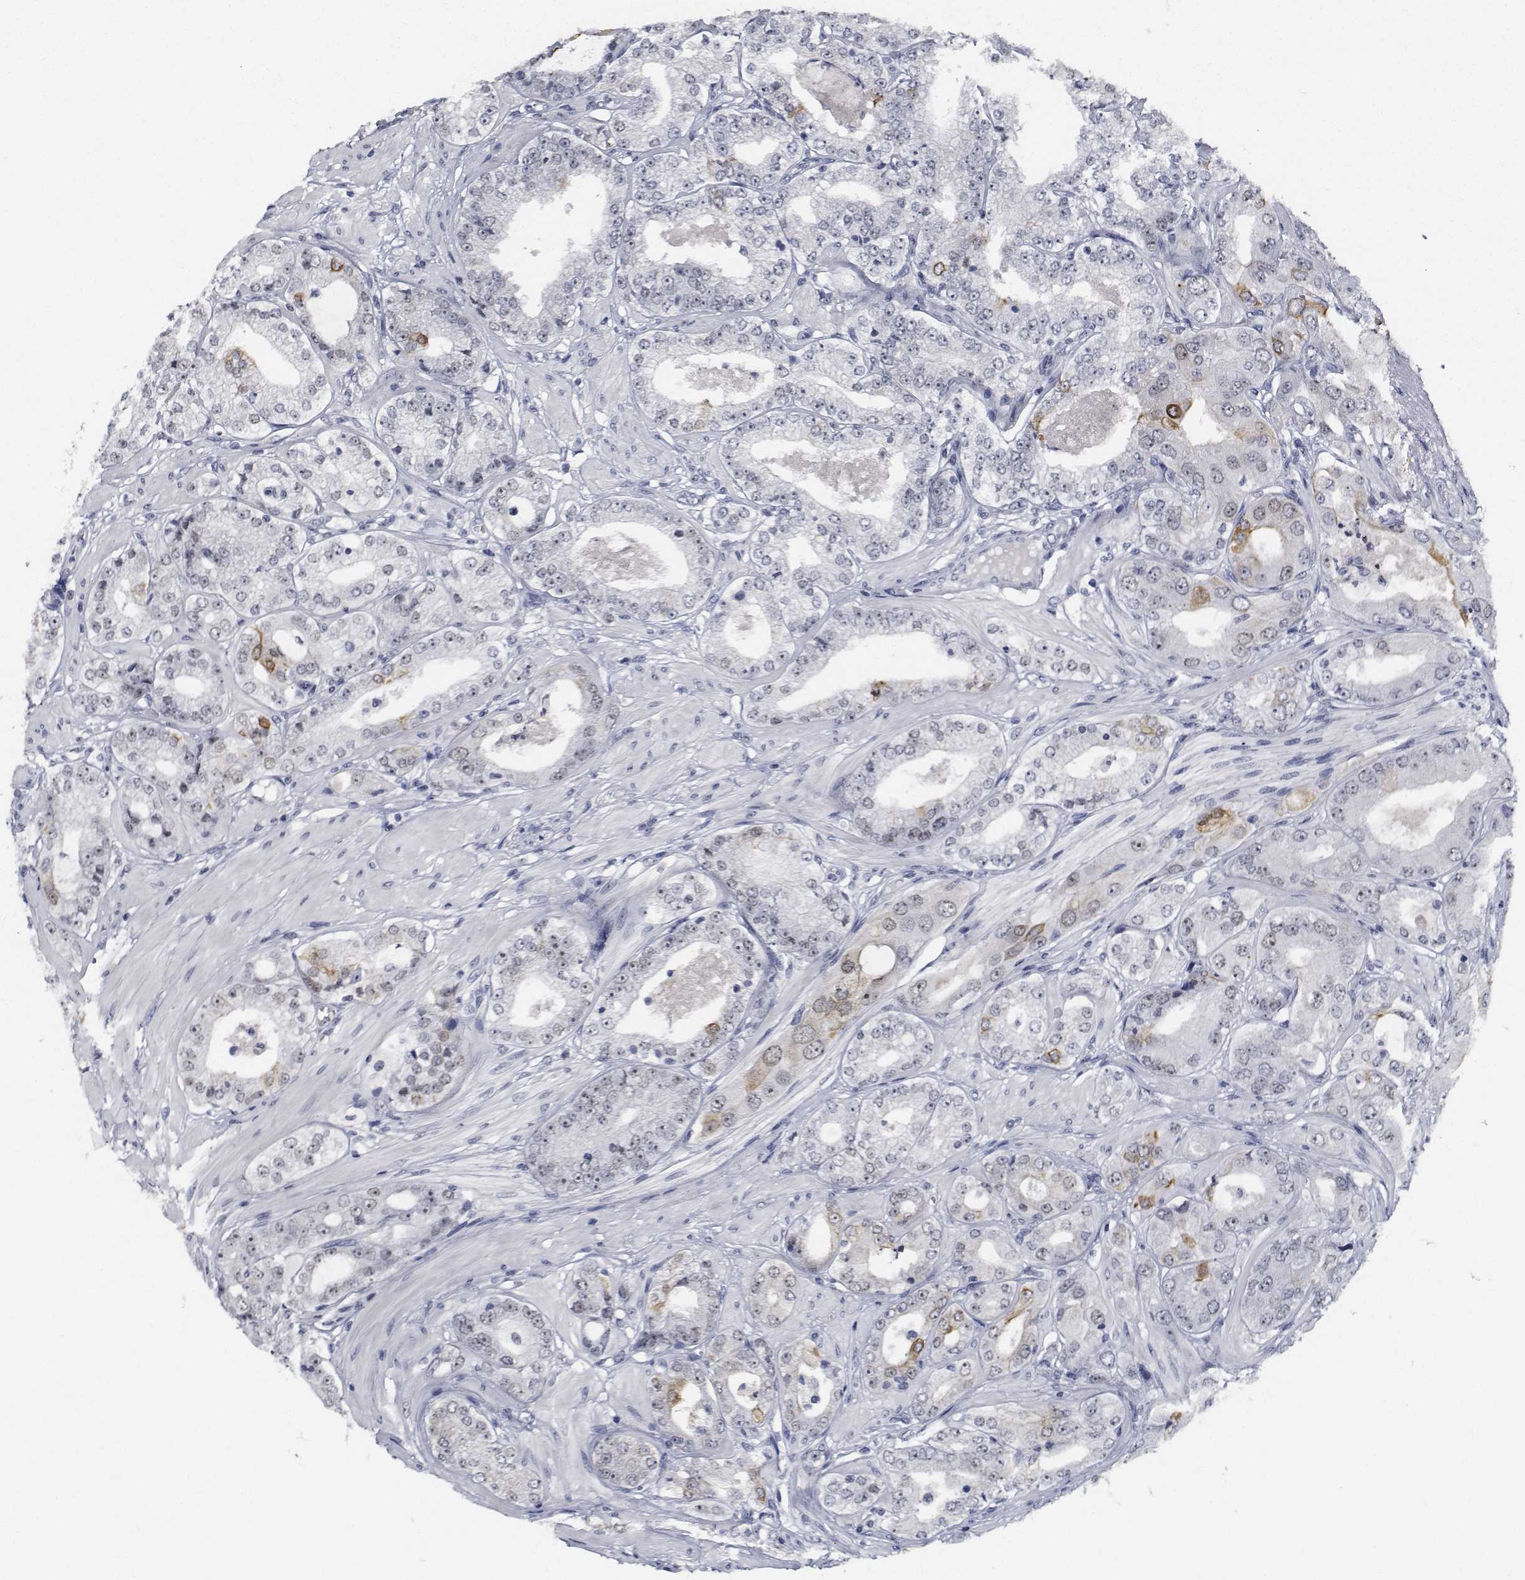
{"staining": {"intensity": "moderate", "quantity": "<25%", "location": "nuclear"}, "tissue": "prostate cancer", "cell_type": "Tumor cells", "image_type": "cancer", "snomed": [{"axis": "morphology", "description": "Adenocarcinoma, Low grade"}, {"axis": "topography", "description": "Prostate"}], "caption": "High-magnification brightfield microscopy of low-grade adenocarcinoma (prostate) stained with DAB (3,3'-diaminobenzidine) (brown) and counterstained with hematoxylin (blue). tumor cells exhibit moderate nuclear expression is present in approximately<25% of cells. Using DAB (3,3'-diaminobenzidine) (brown) and hematoxylin (blue) stains, captured at high magnification using brightfield microscopy.", "gene": "NVL", "patient": {"sex": "male", "age": 60}}